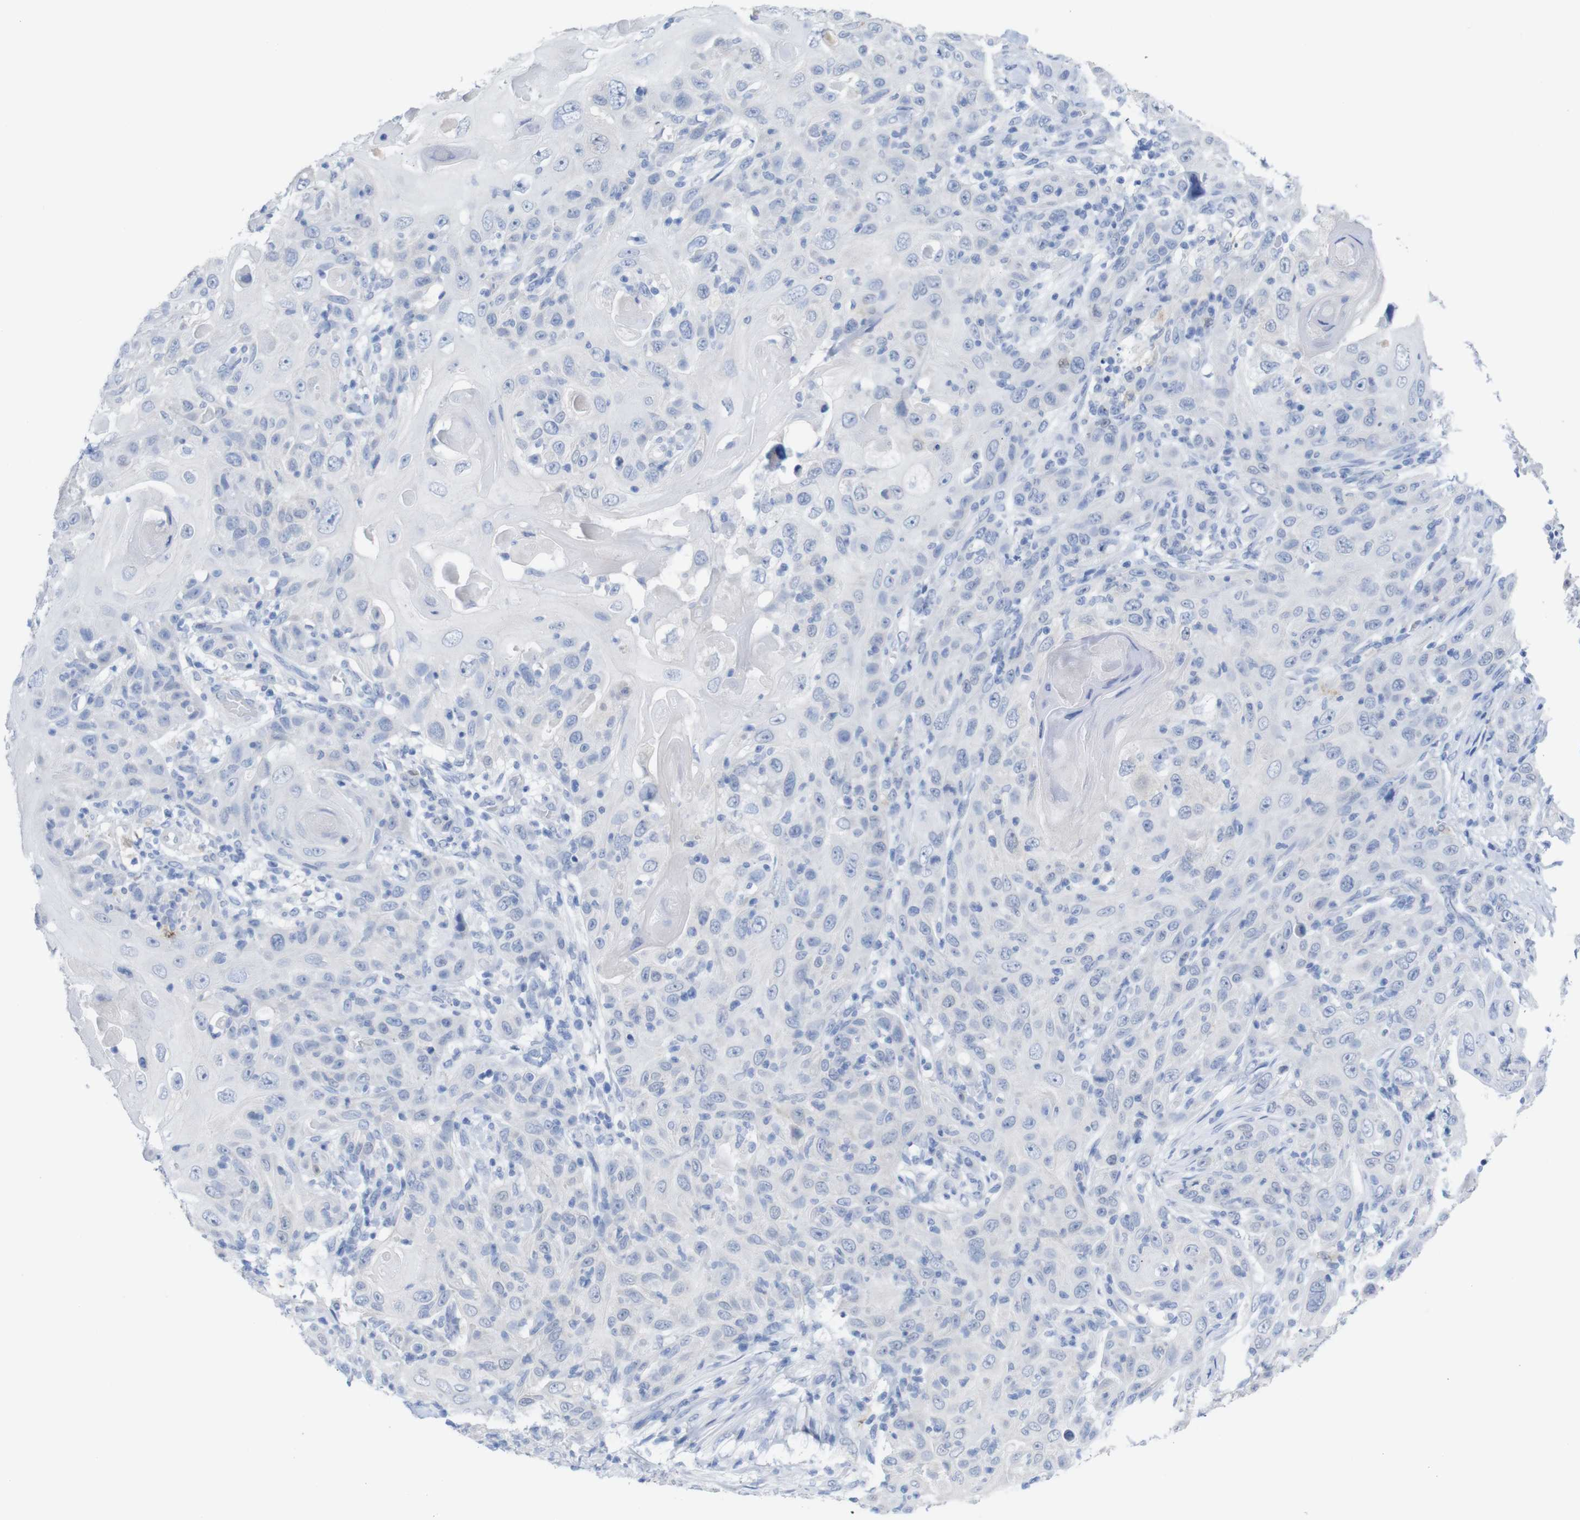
{"staining": {"intensity": "negative", "quantity": "none", "location": "none"}, "tissue": "skin cancer", "cell_type": "Tumor cells", "image_type": "cancer", "snomed": [{"axis": "morphology", "description": "Squamous cell carcinoma, NOS"}, {"axis": "topography", "description": "Skin"}], "caption": "A photomicrograph of skin cancer (squamous cell carcinoma) stained for a protein reveals no brown staining in tumor cells.", "gene": "PNMA1", "patient": {"sex": "female", "age": 88}}